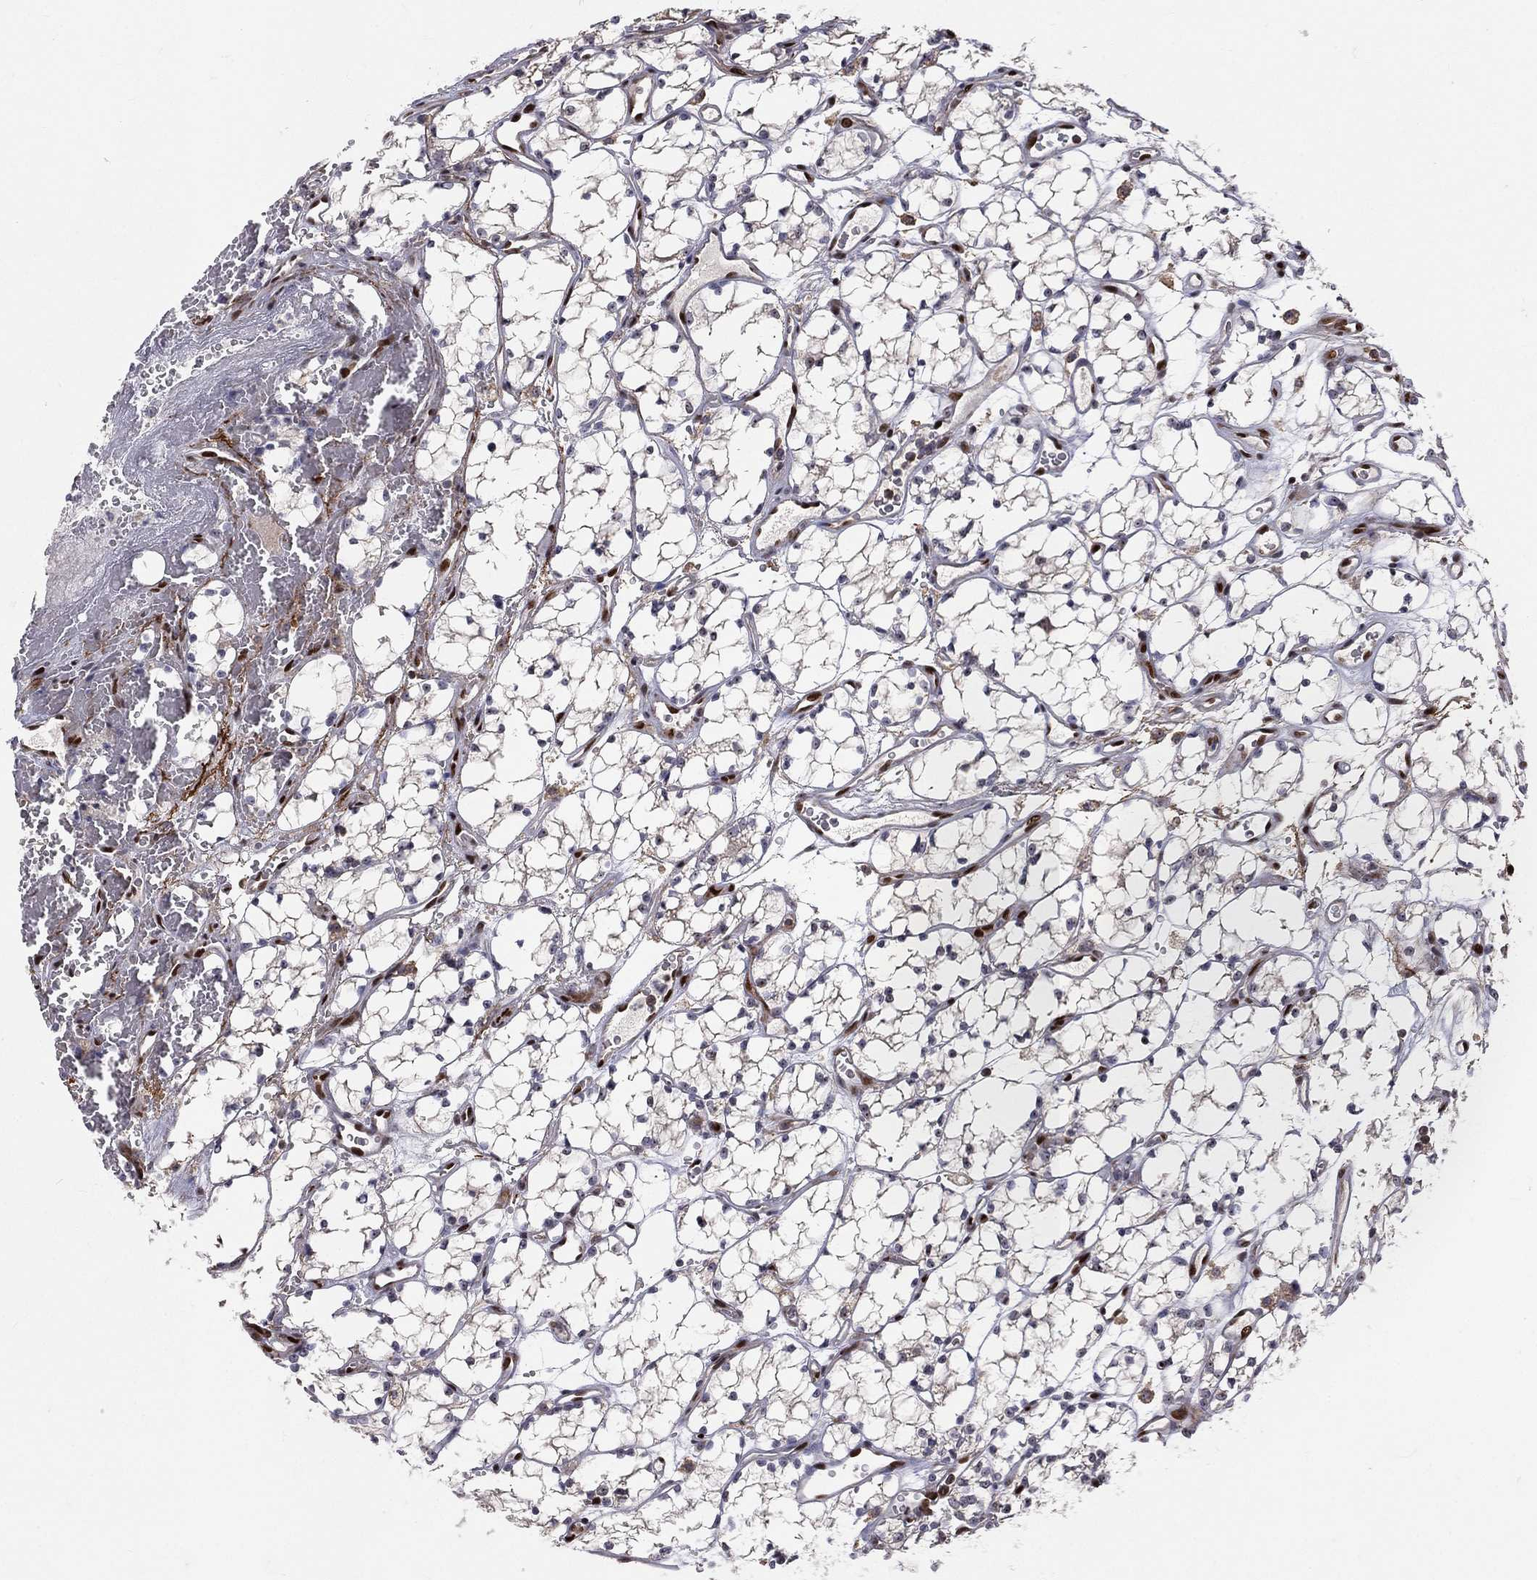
{"staining": {"intensity": "negative", "quantity": "none", "location": "none"}, "tissue": "renal cancer", "cell_type": "Tumor cells", "image_type": "cancer", "snomed": [{"axis": "morphology", "description": "Adenocarcinoma, NOS"}, {"axis": "topography", "description": "Kidney"}], "caption": "IHC micrograph of neoplastic tissue: human renal adenocarcinoma stained with DAB (3,3'-diaminobenzidine) exhibits no significant protein positivity in tumor cells.", "gene": "ZEB1", "patient": {"sex": "female", "age": 69}}